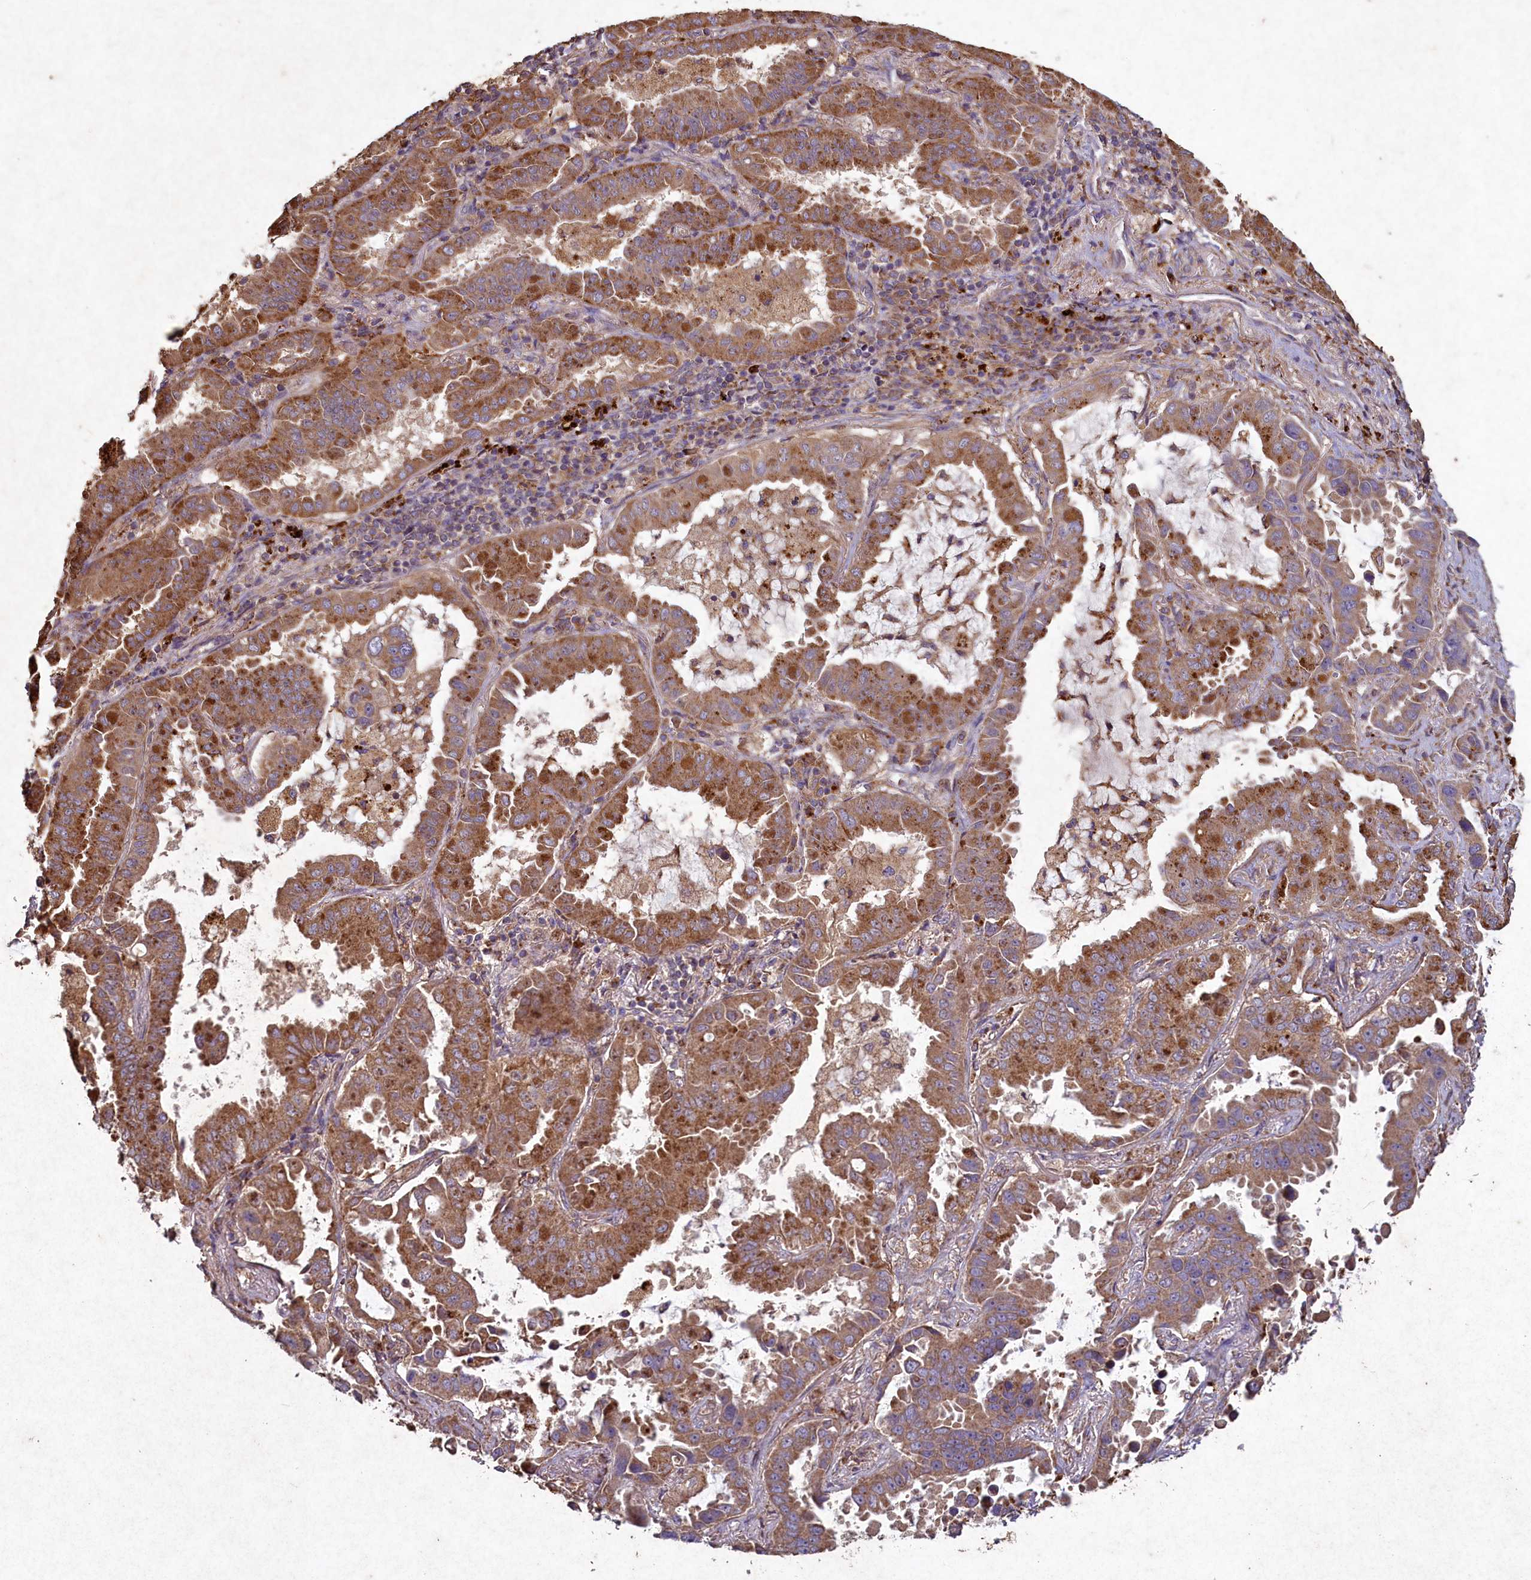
{"staining": {"intensity": "moderate", "quantity": ">75%", "location": "cytoplasmic/membranous"}, "tissue": "lung cancer", "cell_type": "Tumor cells", "image_type": "cancer", "snomed": [{"axis": "morphology", "description": "Adenocarcinoma, NOS"}, {"axis": "topography", "description": "Lung"}], "caption": "Immunohistochemistry (IHC) (DAB) staining of lung cancer exhibits moderate cytoplasmic/membranous protein staining in about >75% of tumor cells.", "gene": "CIAO2B", "patient": {"sex": "male", "age": 64}}